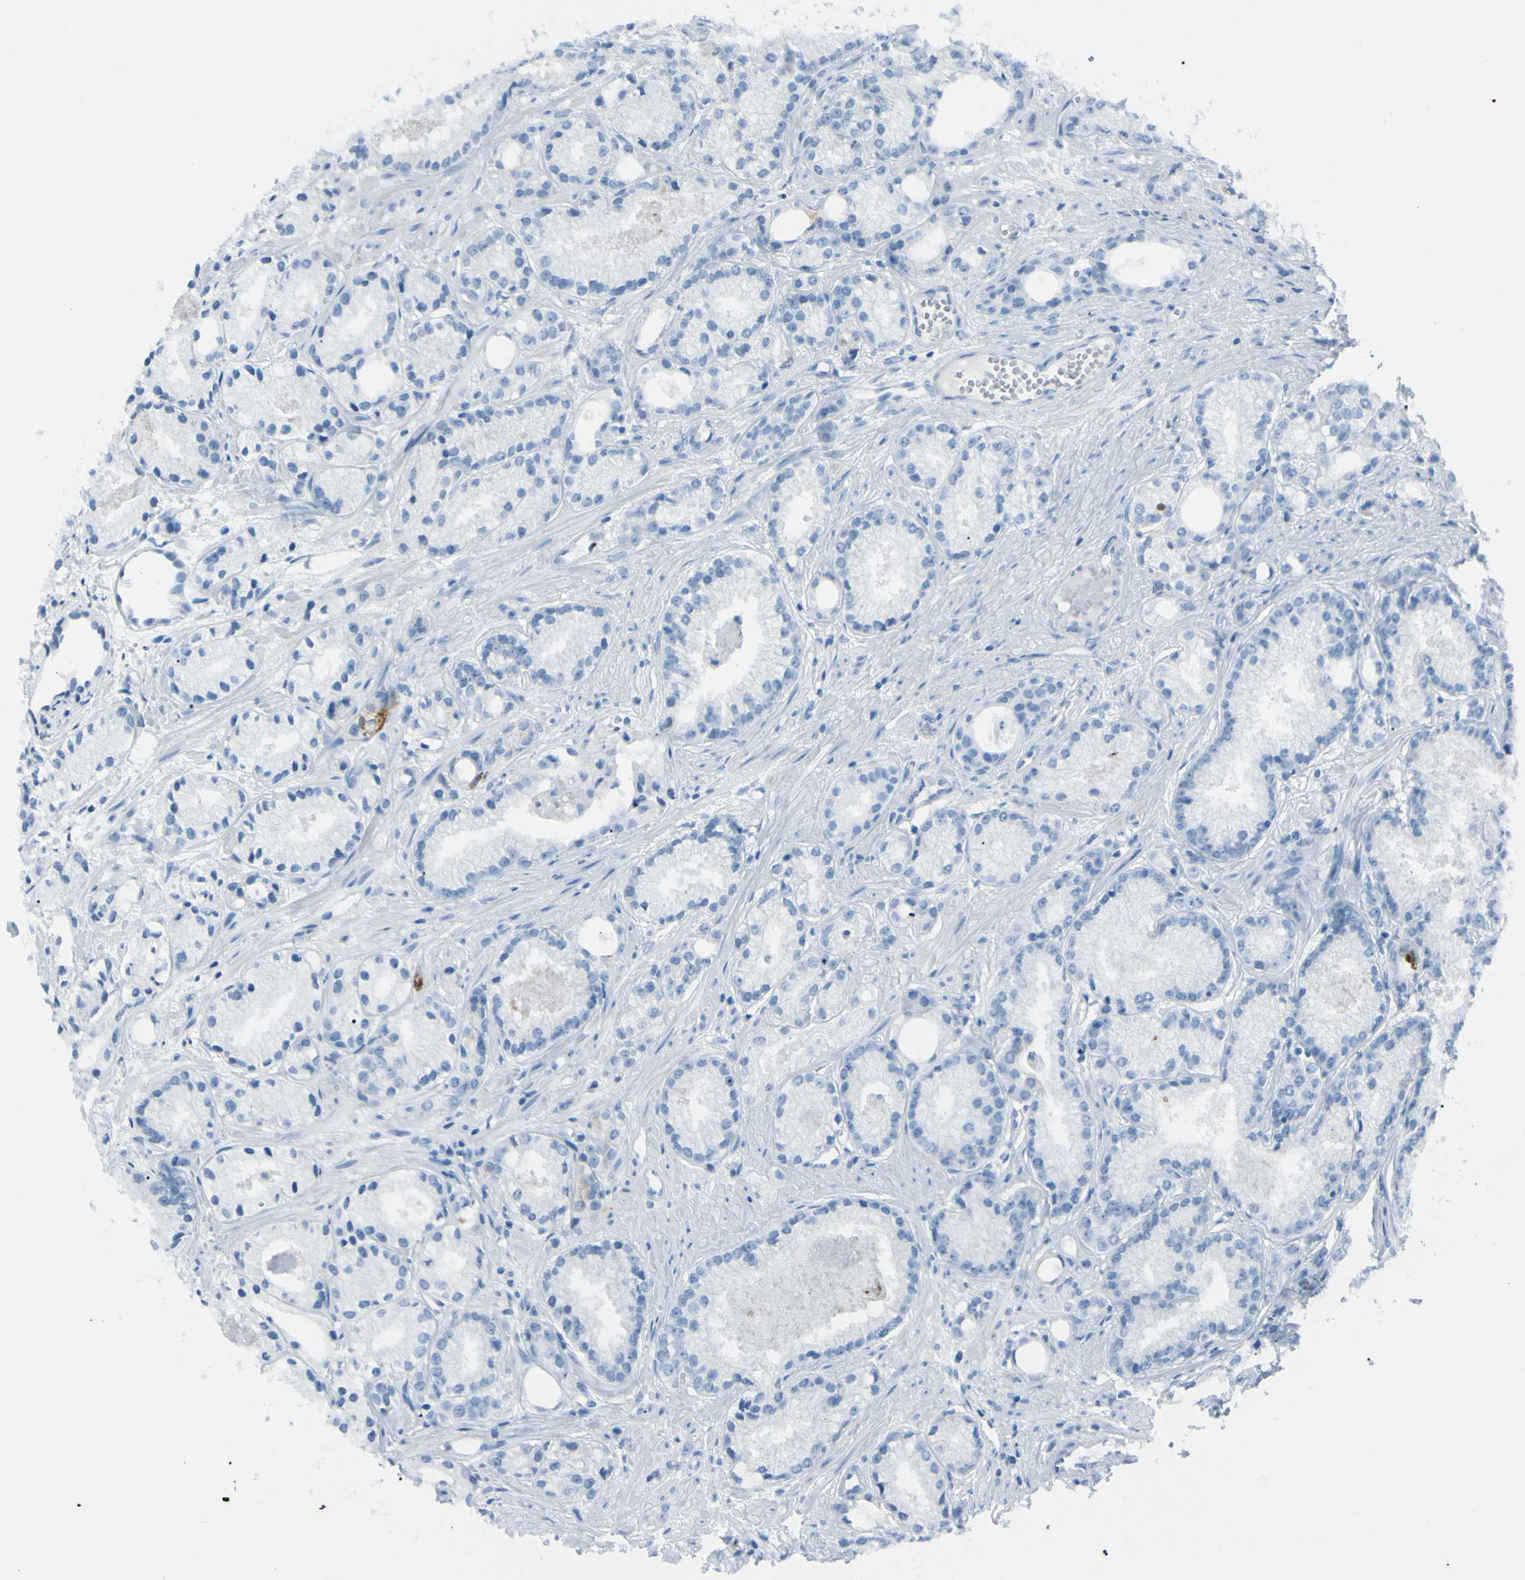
{"staining": {"intensity": "negative", "quantity": "none", "location": "none"}, "tissue": "prostate cancer", "cell_type": "Tumor cells", "image_type": "cancer", "snomed": [{"axis": "morphology", "description": "Adenocarcinoma, Low grade"}, {"axis": "topography", "description": "Prostate"}], "caption": "Immunohistochemistry histopathology image of human prostate cancer stained for a protein (brown), which reveals no staining in tumor cells. (DAB immunohistochemistry (IHC) visualized using brightfield microscopy, high magnification).", "gene": "TFPI2", "patient": {"sex": "male", "age": 72}}